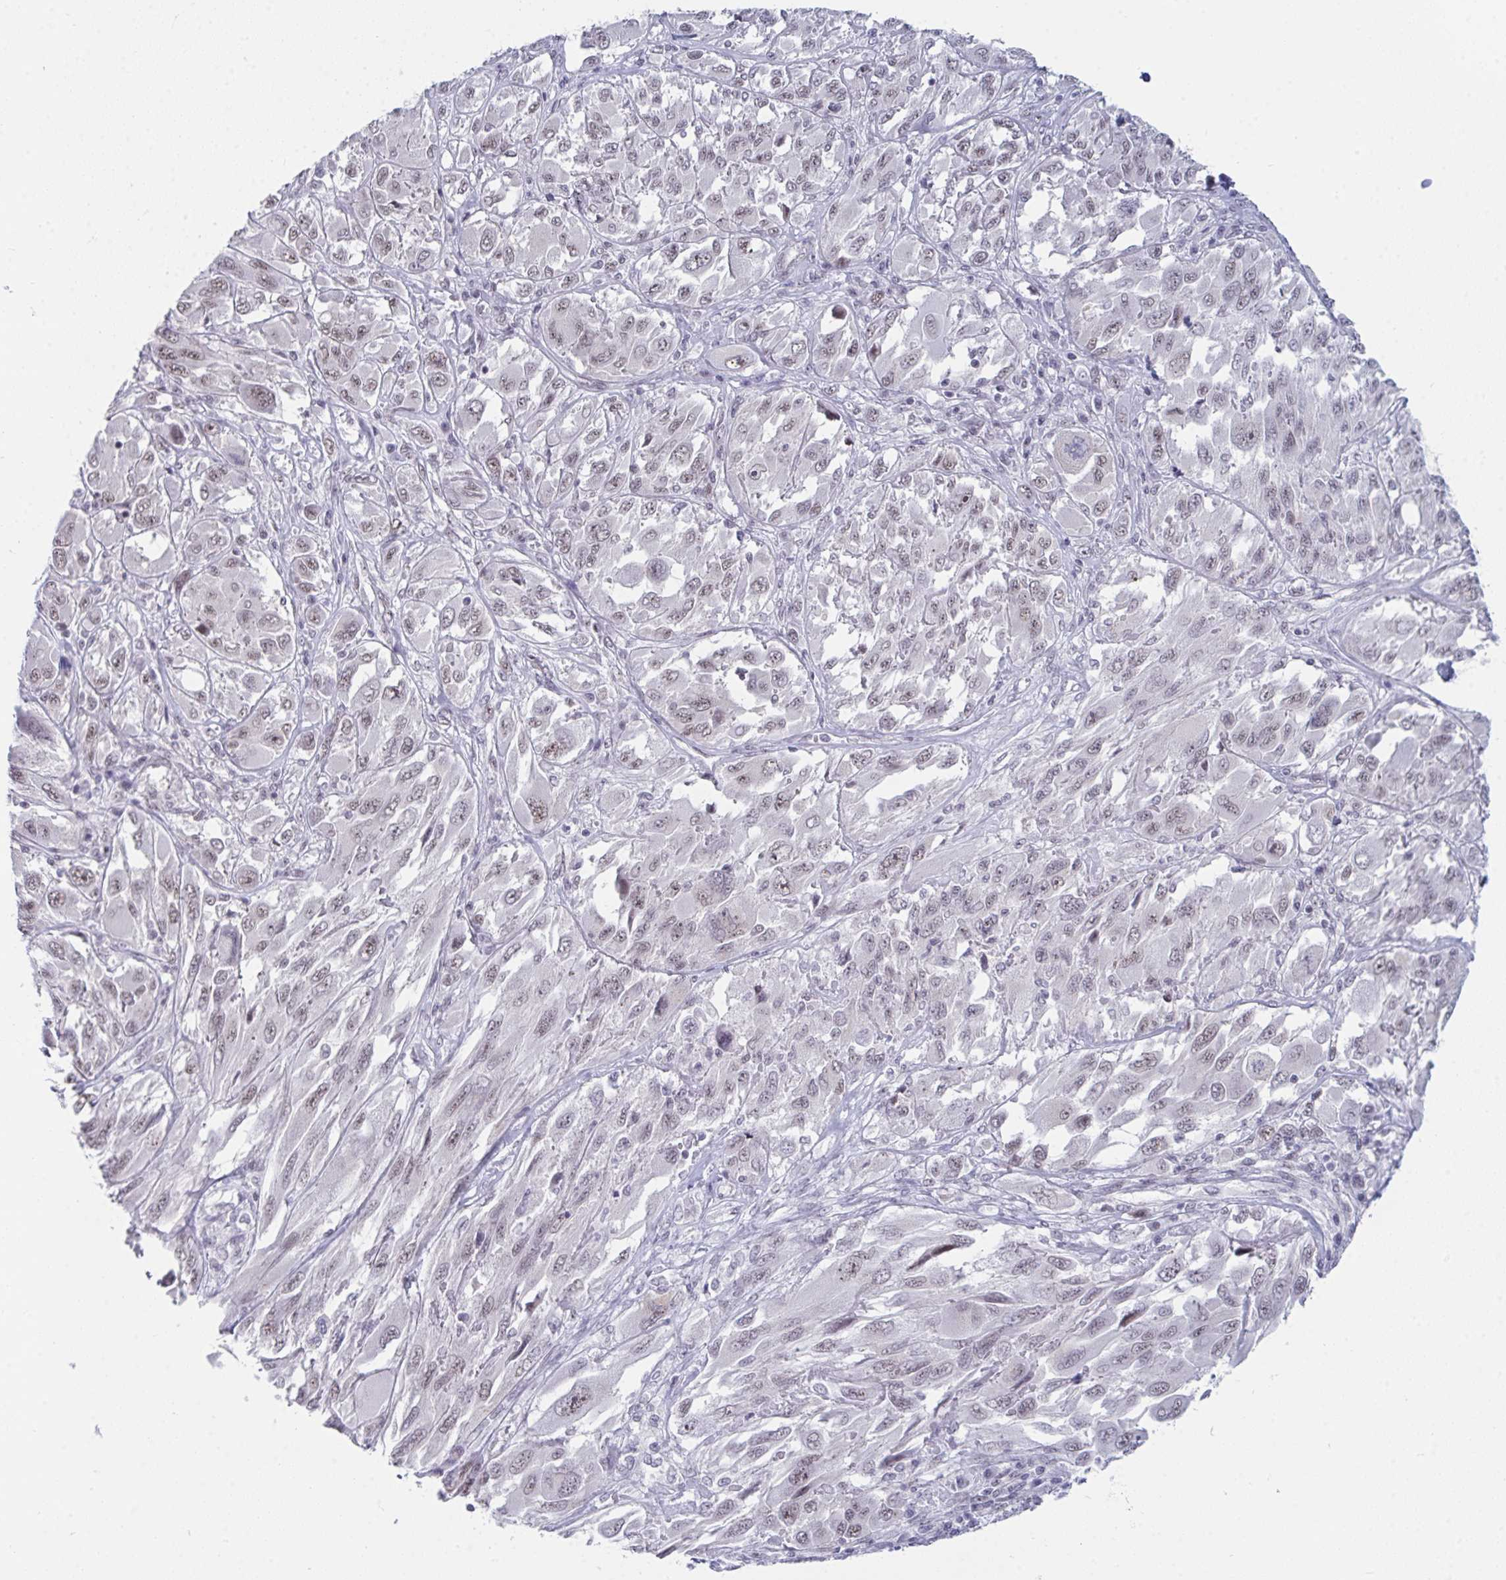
{"staining": {"intensity": "weak", "quantity": "25%-75%", "location": "nuclear"}, "tissue": "melanoma", "cell_type": "Tumor cells", "image_type": "cancer", "snomed": [{"axis": "morphology", "description": "Malignant melanoma, NOS"}, {"axis": "topography", "description": "Skin"}], "caption": "This is a photomicrograph of IHC staining of melanoma, which shows weak expression in the nuclear of tumor cells.", "gene": "PRR14", "patient": {"sex": "female", "age": 91}}